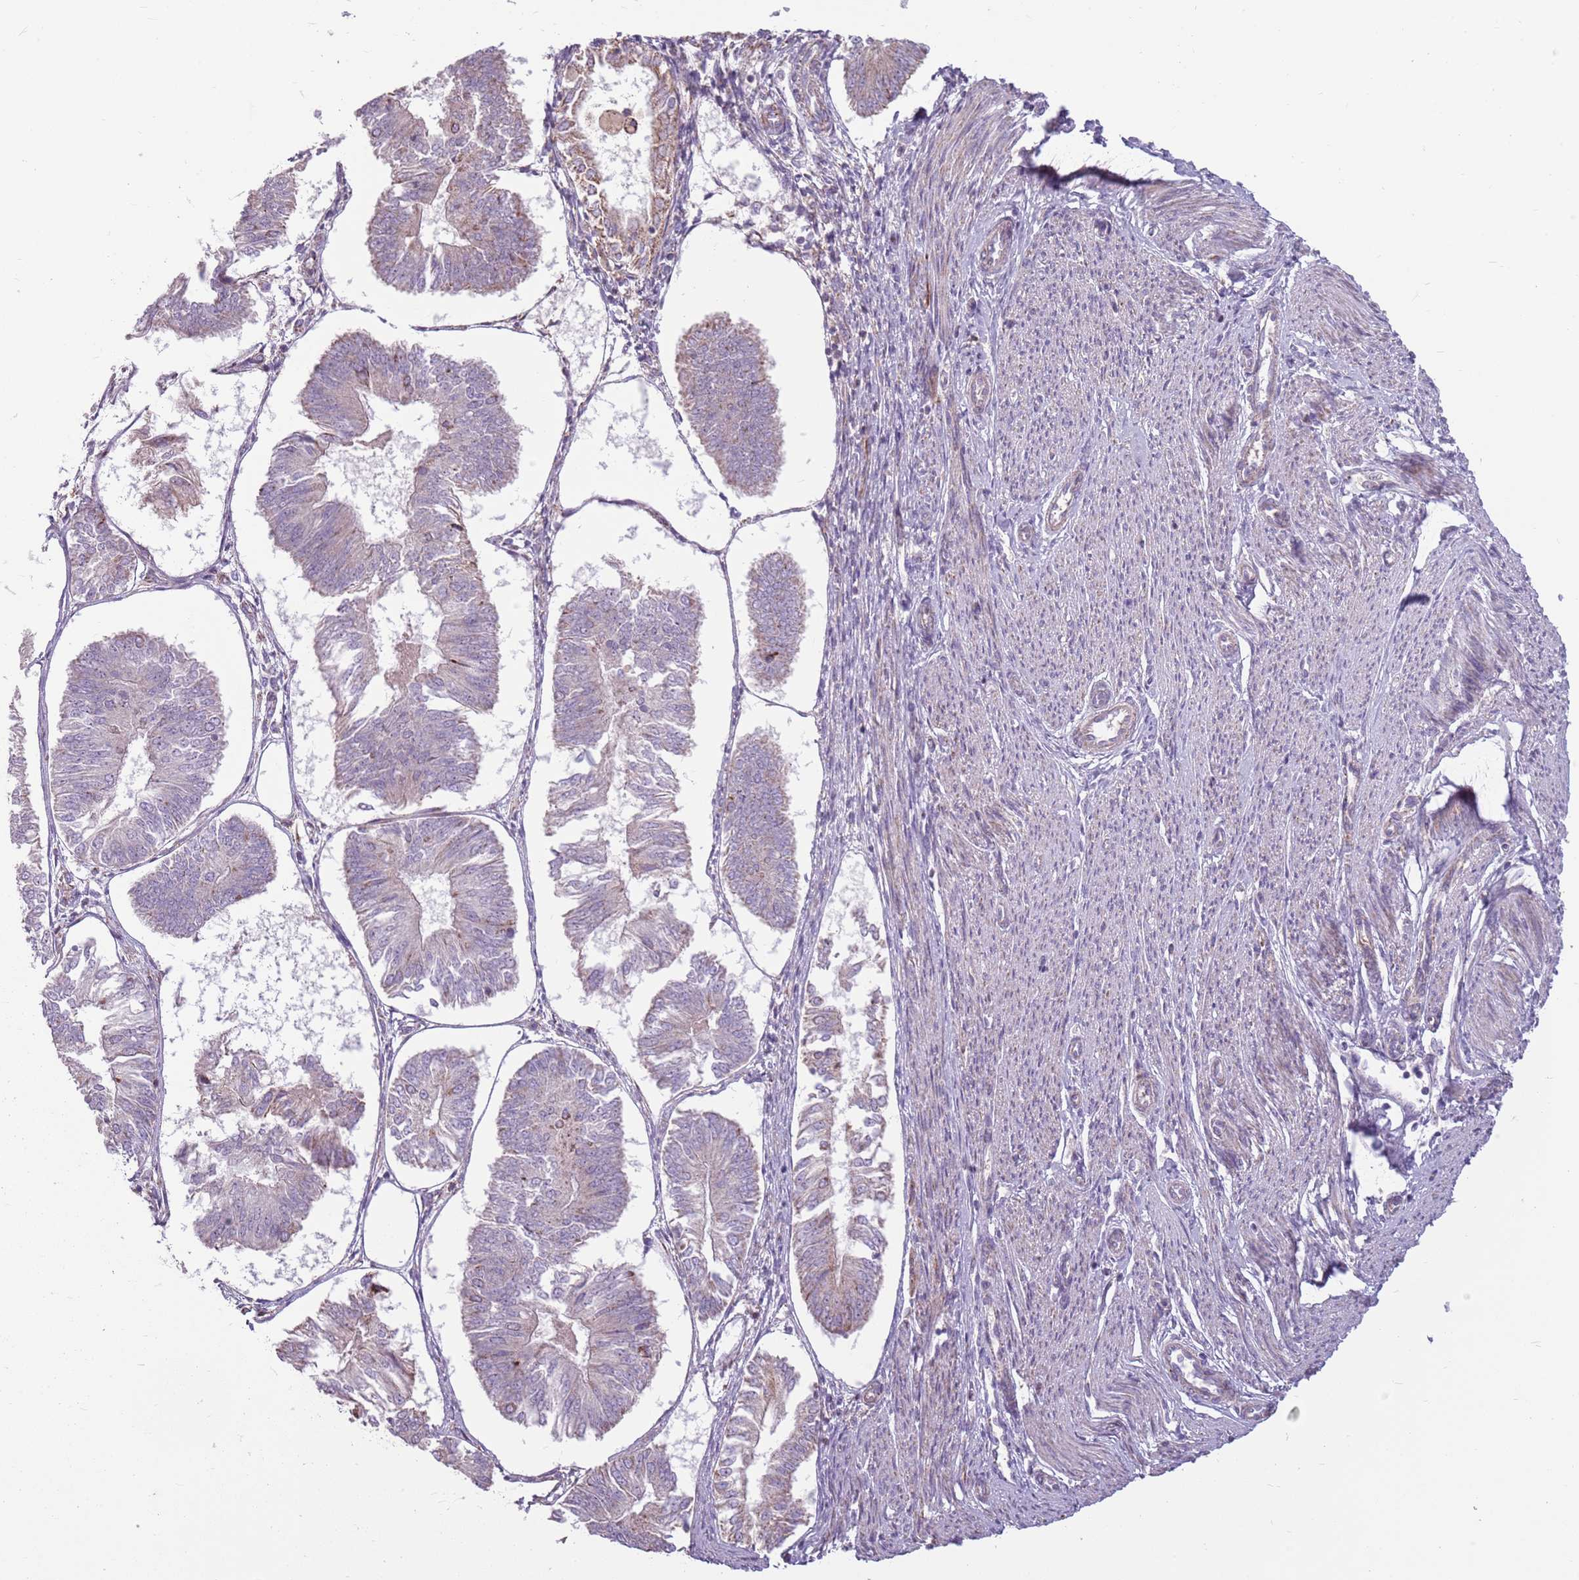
{"staining": {"intensity": "weak", "quantity": "25%-75%", "location": "cytoplasmic/membranous"}, "tissue": "endometrial cancer", "cell_type": "Tumor cells", "image_type": "cancer", "snomed": [{"axis": "morphology", "description": "Adenocarcinoma, NOS"}, {"axis": "topography", "description": "Endometrium"}], "caption": "Immunohistochemical staining of human adenocarcinoma (endometrial) displays low levels of weak cytoplasmic/membranous protein positivity in approximately 25%-75% of tumor cells.", "gene": "ZNF530", "patient": {"sex": "female", "age": 58}}